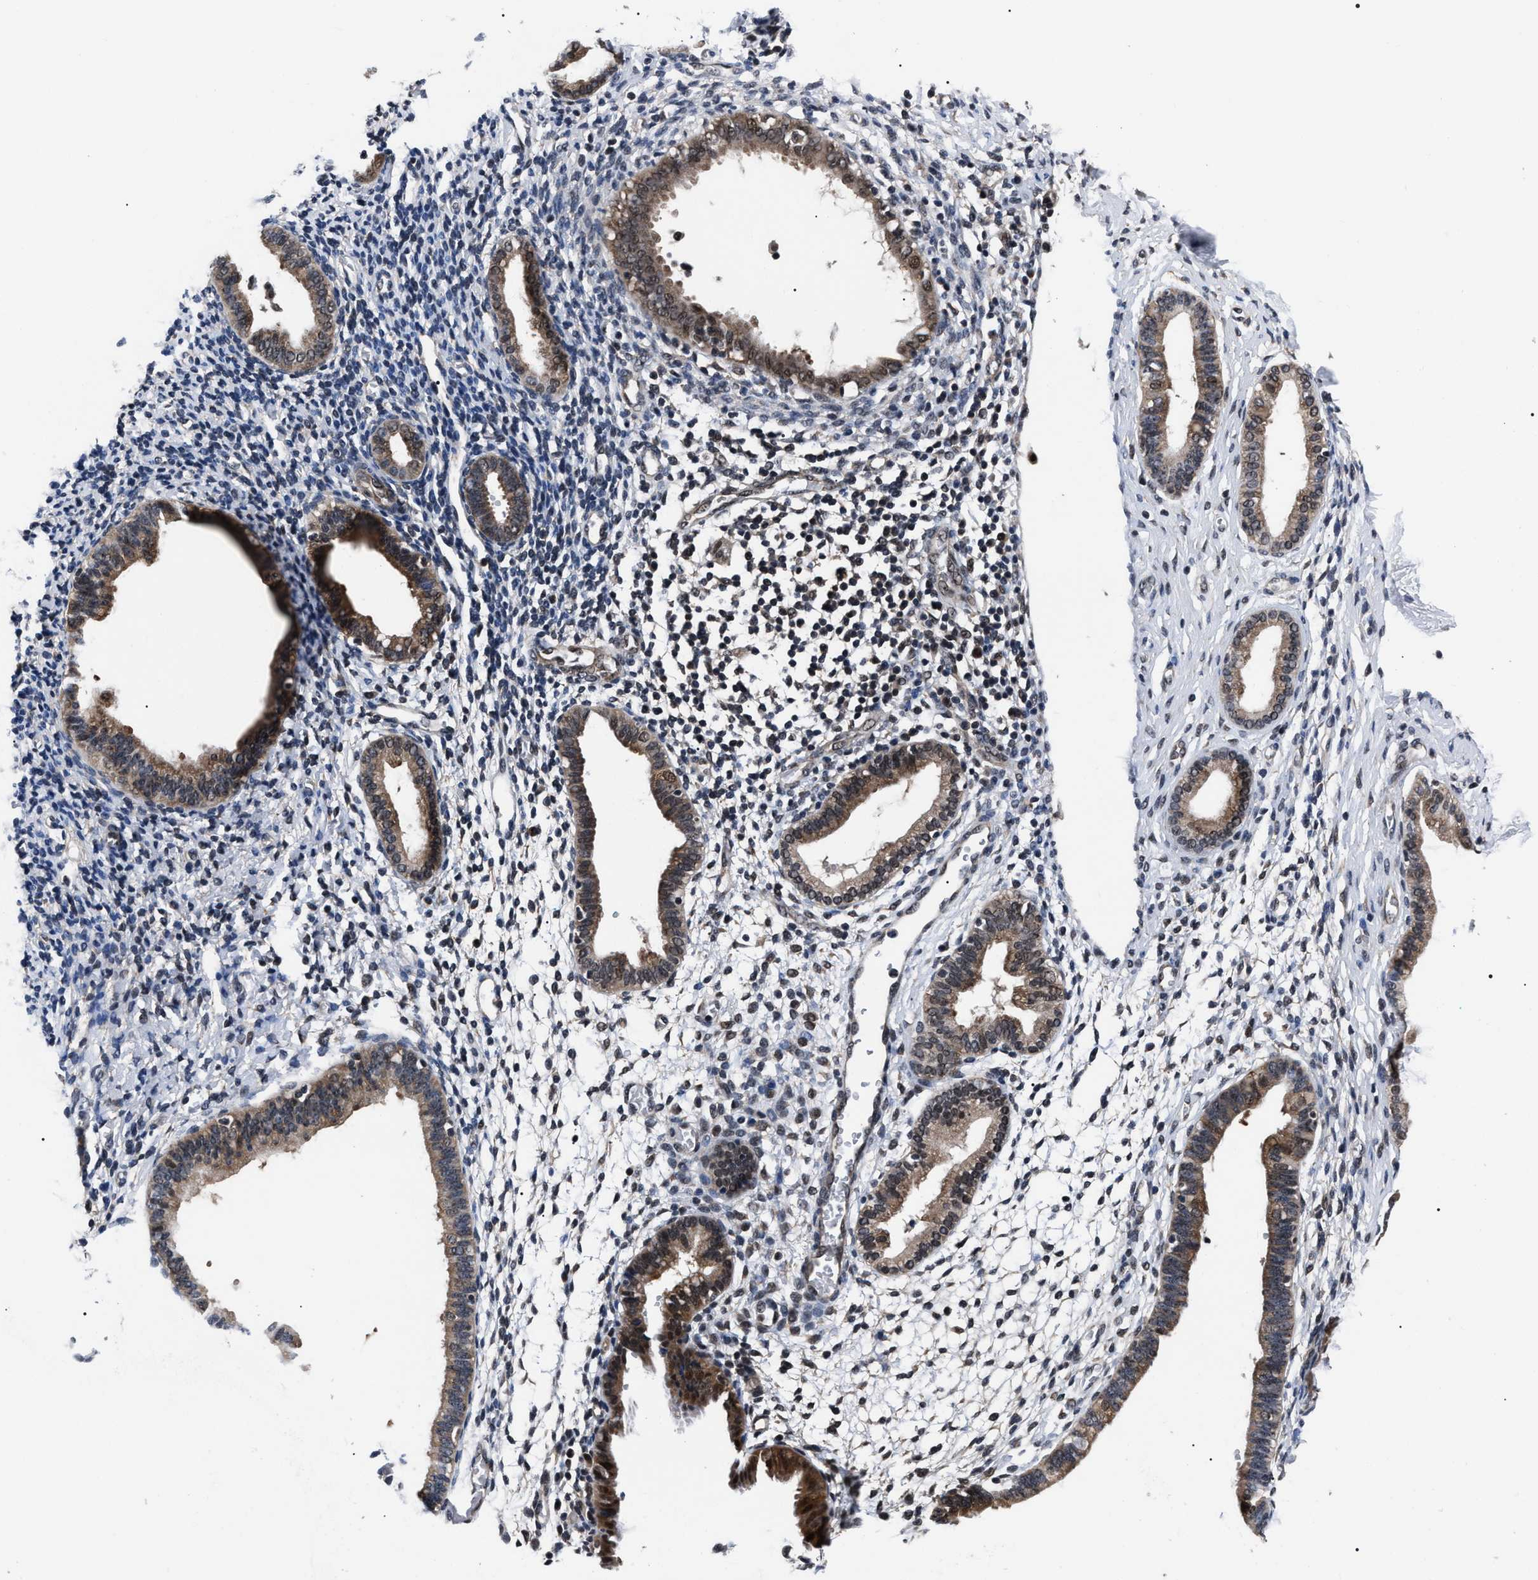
{"staining": {"intensity": "weak", "quantity": "<25%", "location": "nuclear"}, "tissue": "endometrium", "cell_type": "Cells in endometrial stroma", "image_type": "normal", "snomed": [{"axis": "morphology", "description": "Normal tissue, NOS"}, {"axis": "topography", "description": "Endometrium"}], "caption": "DAB immunohistochemical staining of normal endometrium shows no significant staining in cells in endometrial stroma. (Brightfield microscopy of DAB immunohistochemistry at high magnification).", "gene": "CSNK2A1", "patient": {"sex": "female", "age": 61}}